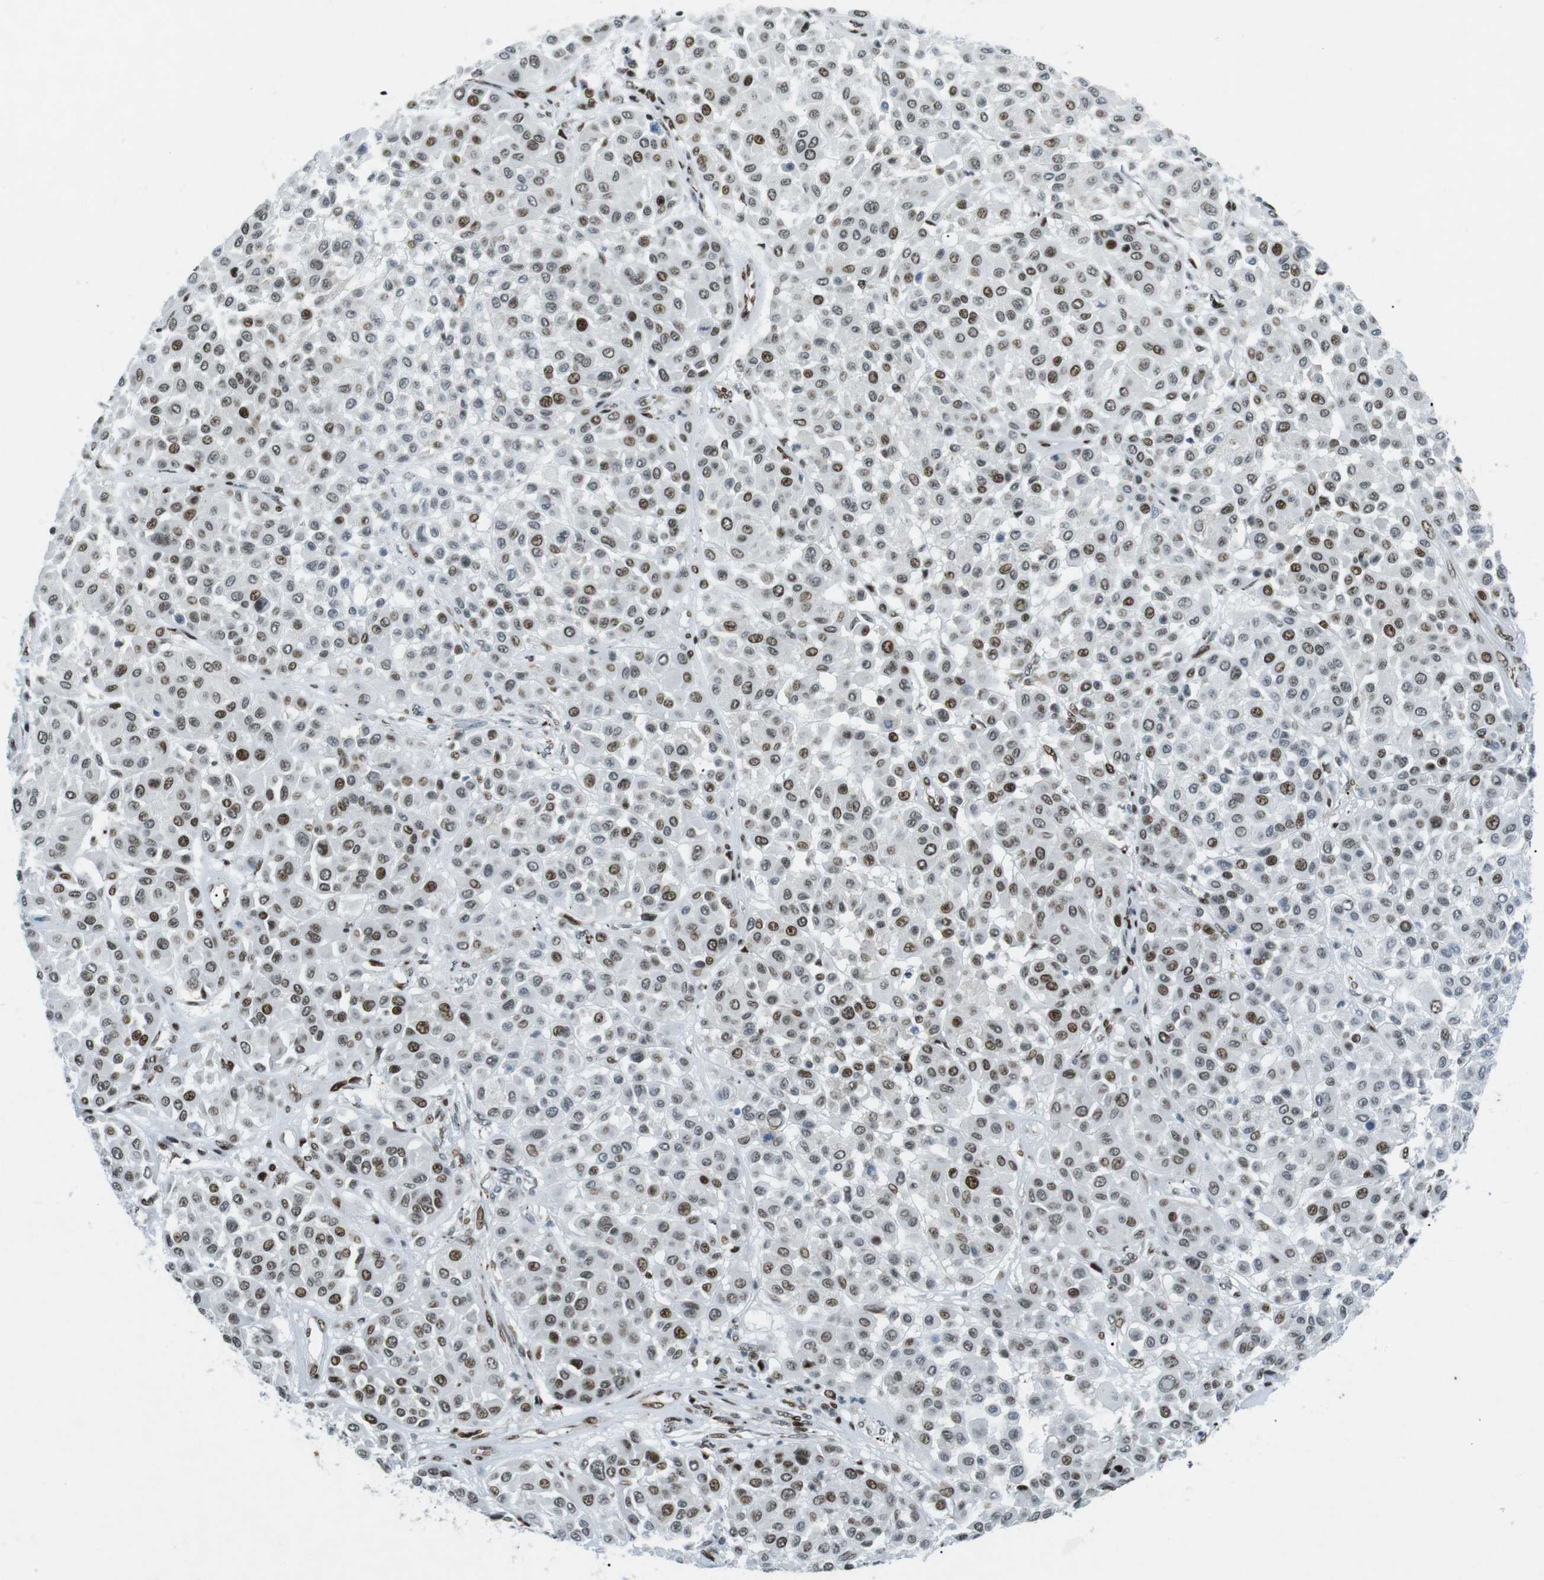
{"staining": {"intensity": "moderate", "quantity": ">75%", "location": "nuclear"}, "tissue": "melanoma", "cell_type": "Tumor cells", "image_type": "cancer", "snomed": [{"axis": "morphology", "description": "Malignant melanoma, Metastatic site"}, {"axis": "topography", "description": "Soft tissue"}], "caption": "IHC of melanoma demonstrates medium levels of moderate nuclear staining in approximately >75% of tumor cells.", "gene": "ARID1A", "patient": {"sex": "male", "age": 41}}